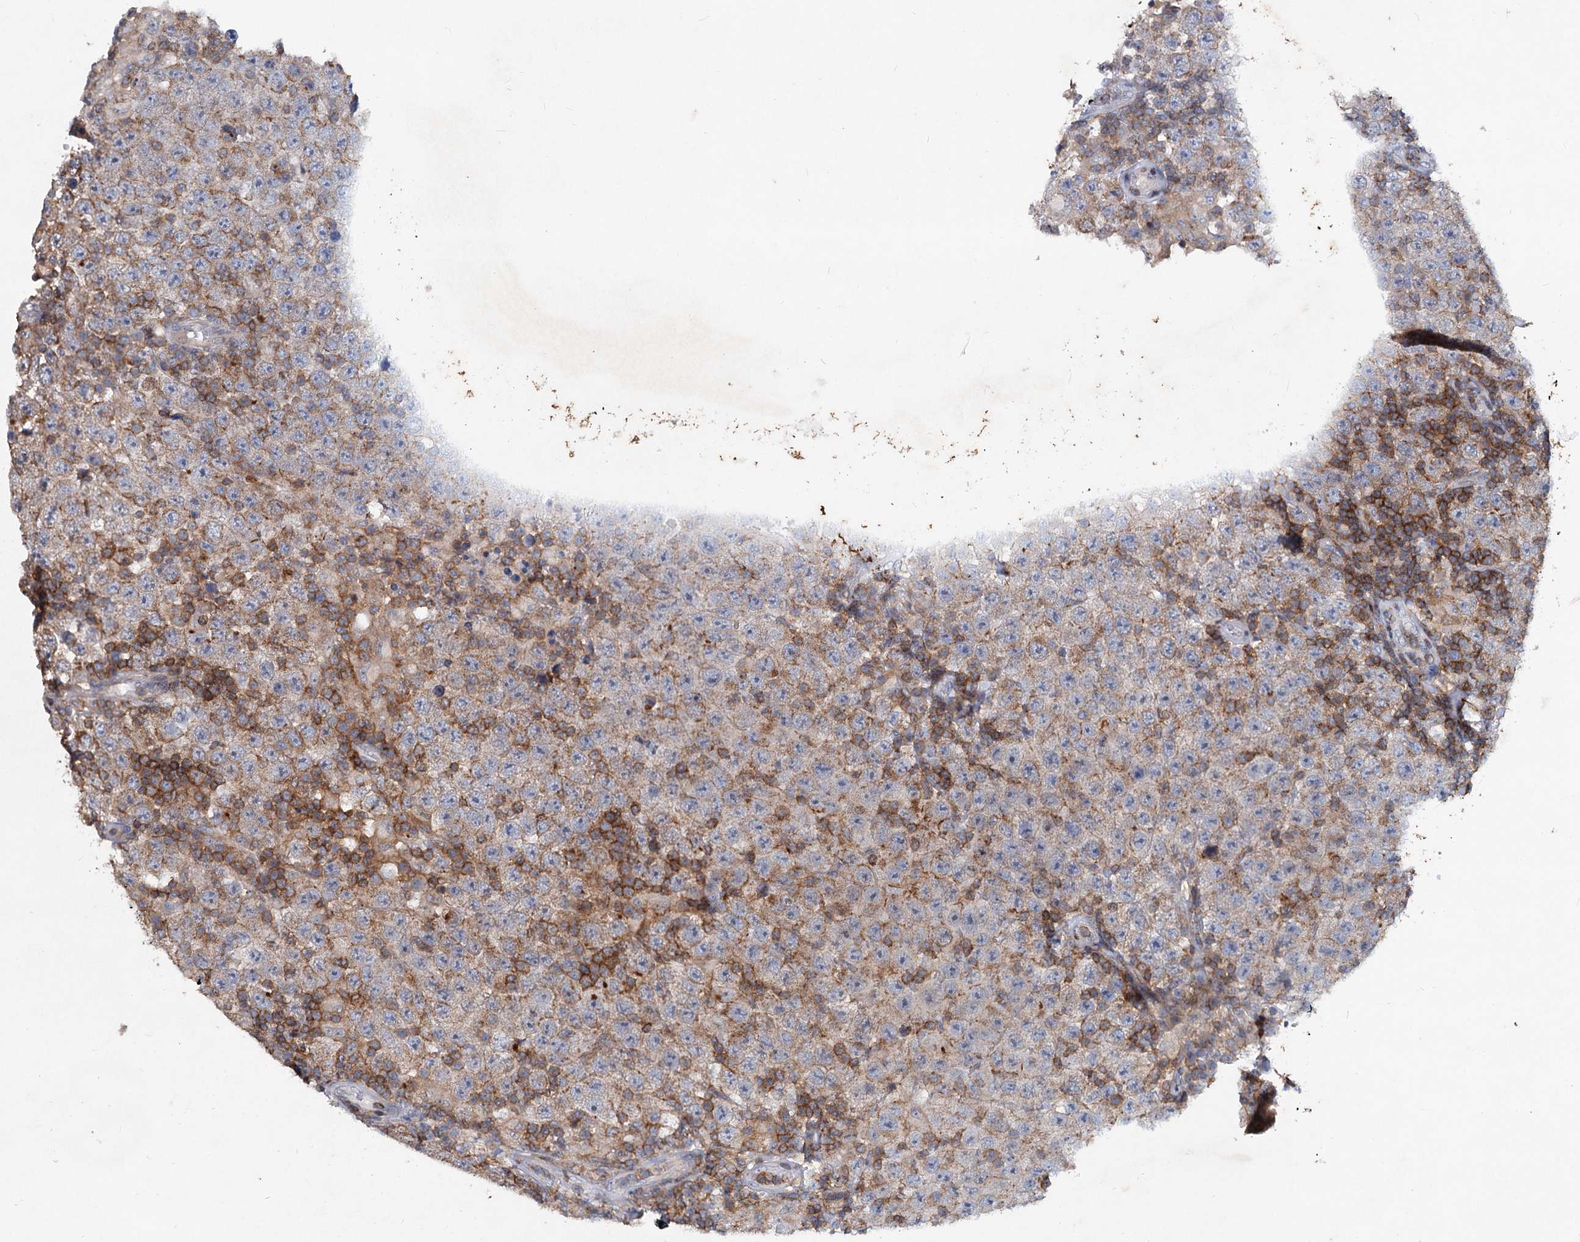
{"staining": {"intensity": "moderate", "quantity": "<25%", "location": "cytoplasmic/membranous"}, "tissue": "testis cancer", "cell_type": "Tumor cells", "image_type": "cancer", "snomed": [{"axis": "morphology", "description": "Normal tissue, NOS"}, {"axis": "morphology", "description": "Urothelial carcinoma, High grade"}, {"axis": "morphology", "description": "Seminoma, NOS"}, {"axis": "morphology", "description": "Carcinoma, Embryonal, NOS"}, {"axis": "topography", "description": "Urinary bladder"}, {"axis": "topography", "description": "Testis"}], "caption": "Immunohistochemical staining of human testis cancer exhibits low levels of moderate cytoplasmic/membranous protein positivity in approximately <25% of tumor cells.", "gene": "LRCH4", "patient": {"sex": "male", "age": 41}}